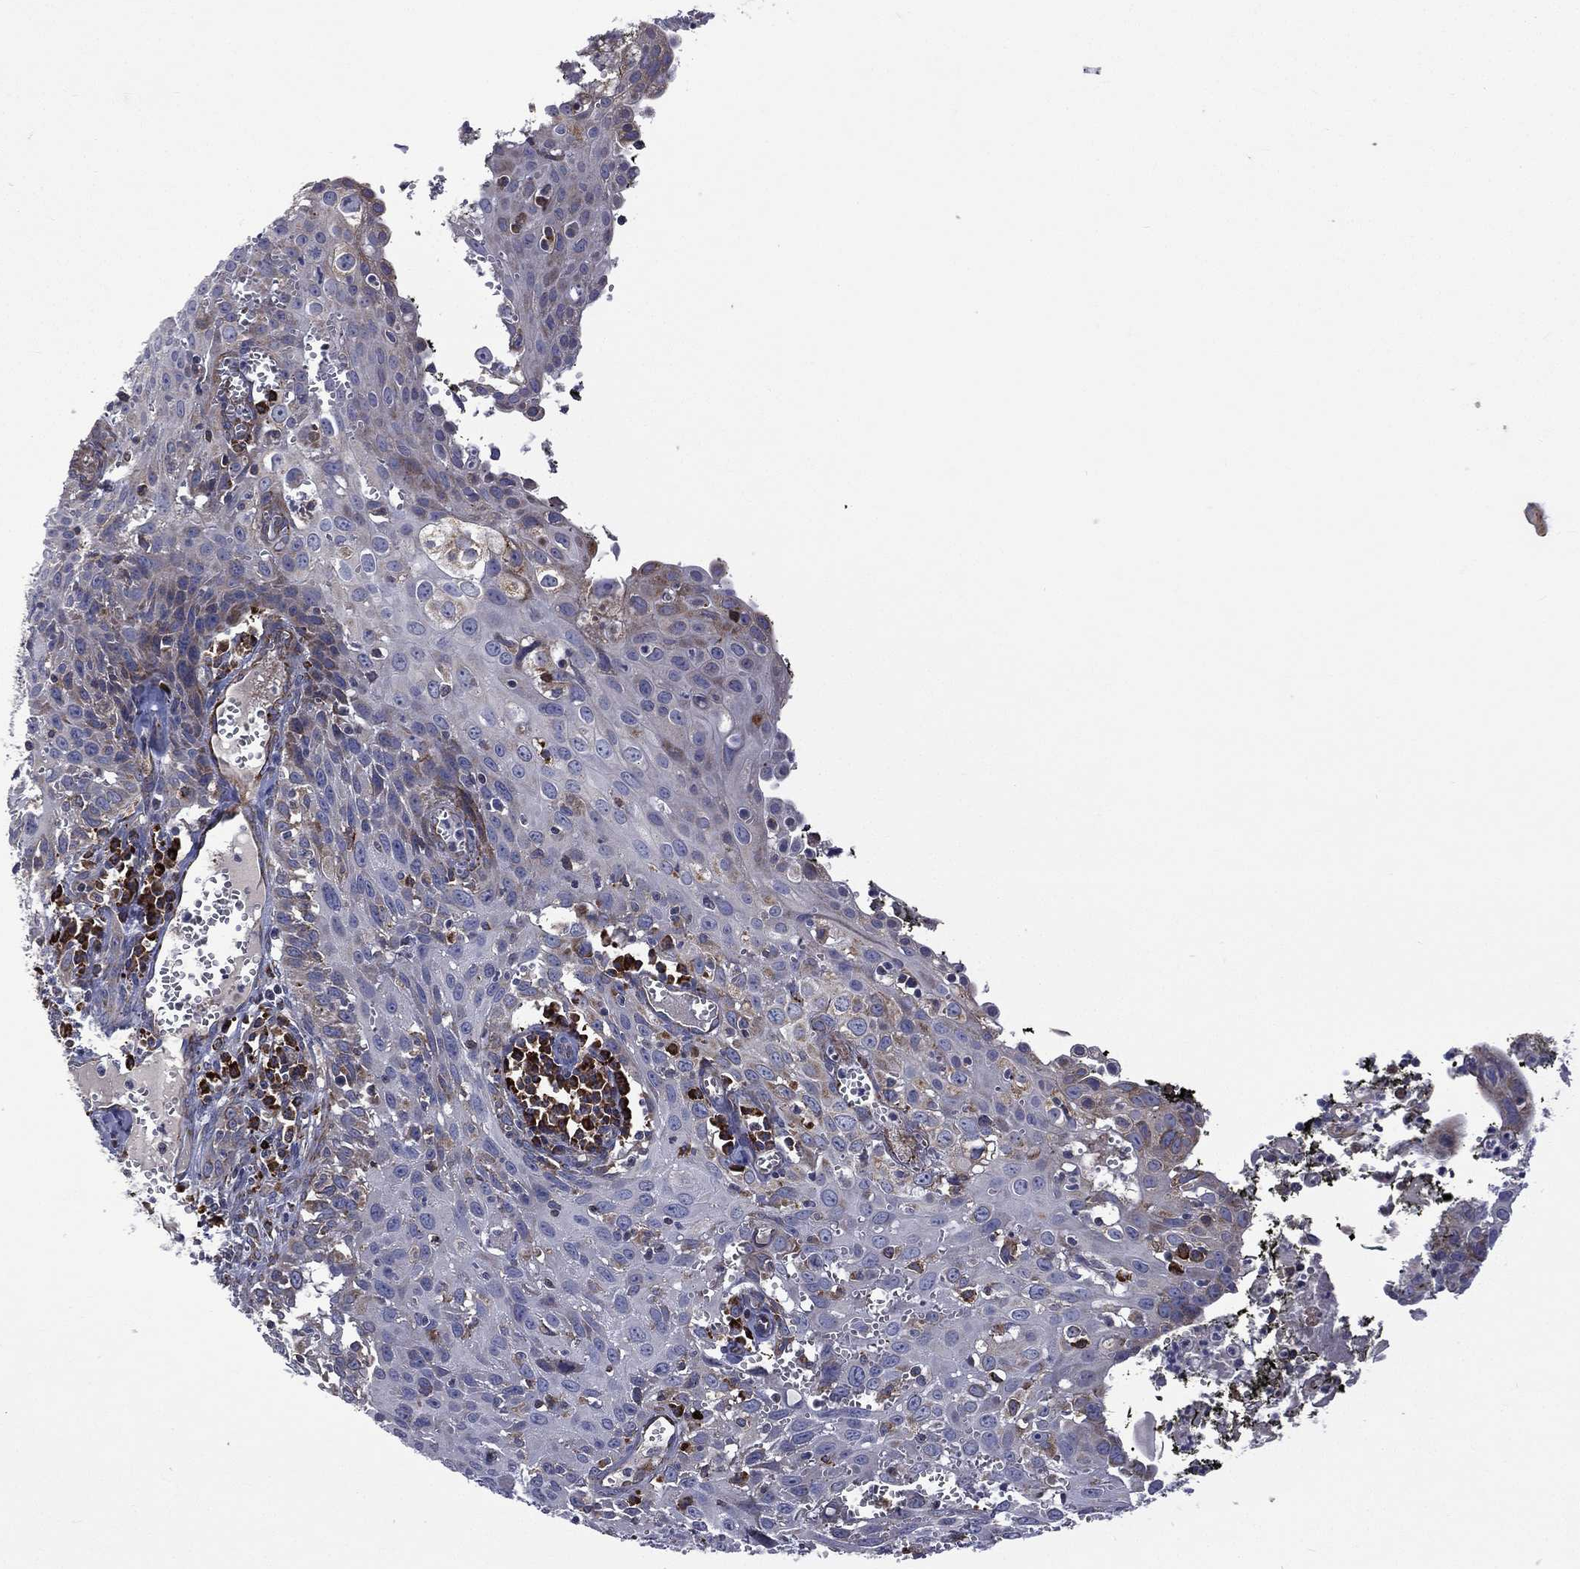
{"staining": {"intensity": "moderate", "quantity": "<25%", "location": "cytoplasmic/membranous"}, "tissue": "cervical cancer", "cell_type": "Tumor cells", "image_type": "cancer", "snomed": [{"axis": "morphology", "description": "Squamous cell carcinoma, NOS"}, {"axis": "topography", "description": "Cervix"}], "caption": "There is low levels of moderate cytoplasmic/membranous expression in tumor cells of squamous cell carcinoma (cervical), as demonstrated by immunohistochemical staining (brown color).", "gene": "C20orf96", "patient": {"sex": "female", "age": 38}}